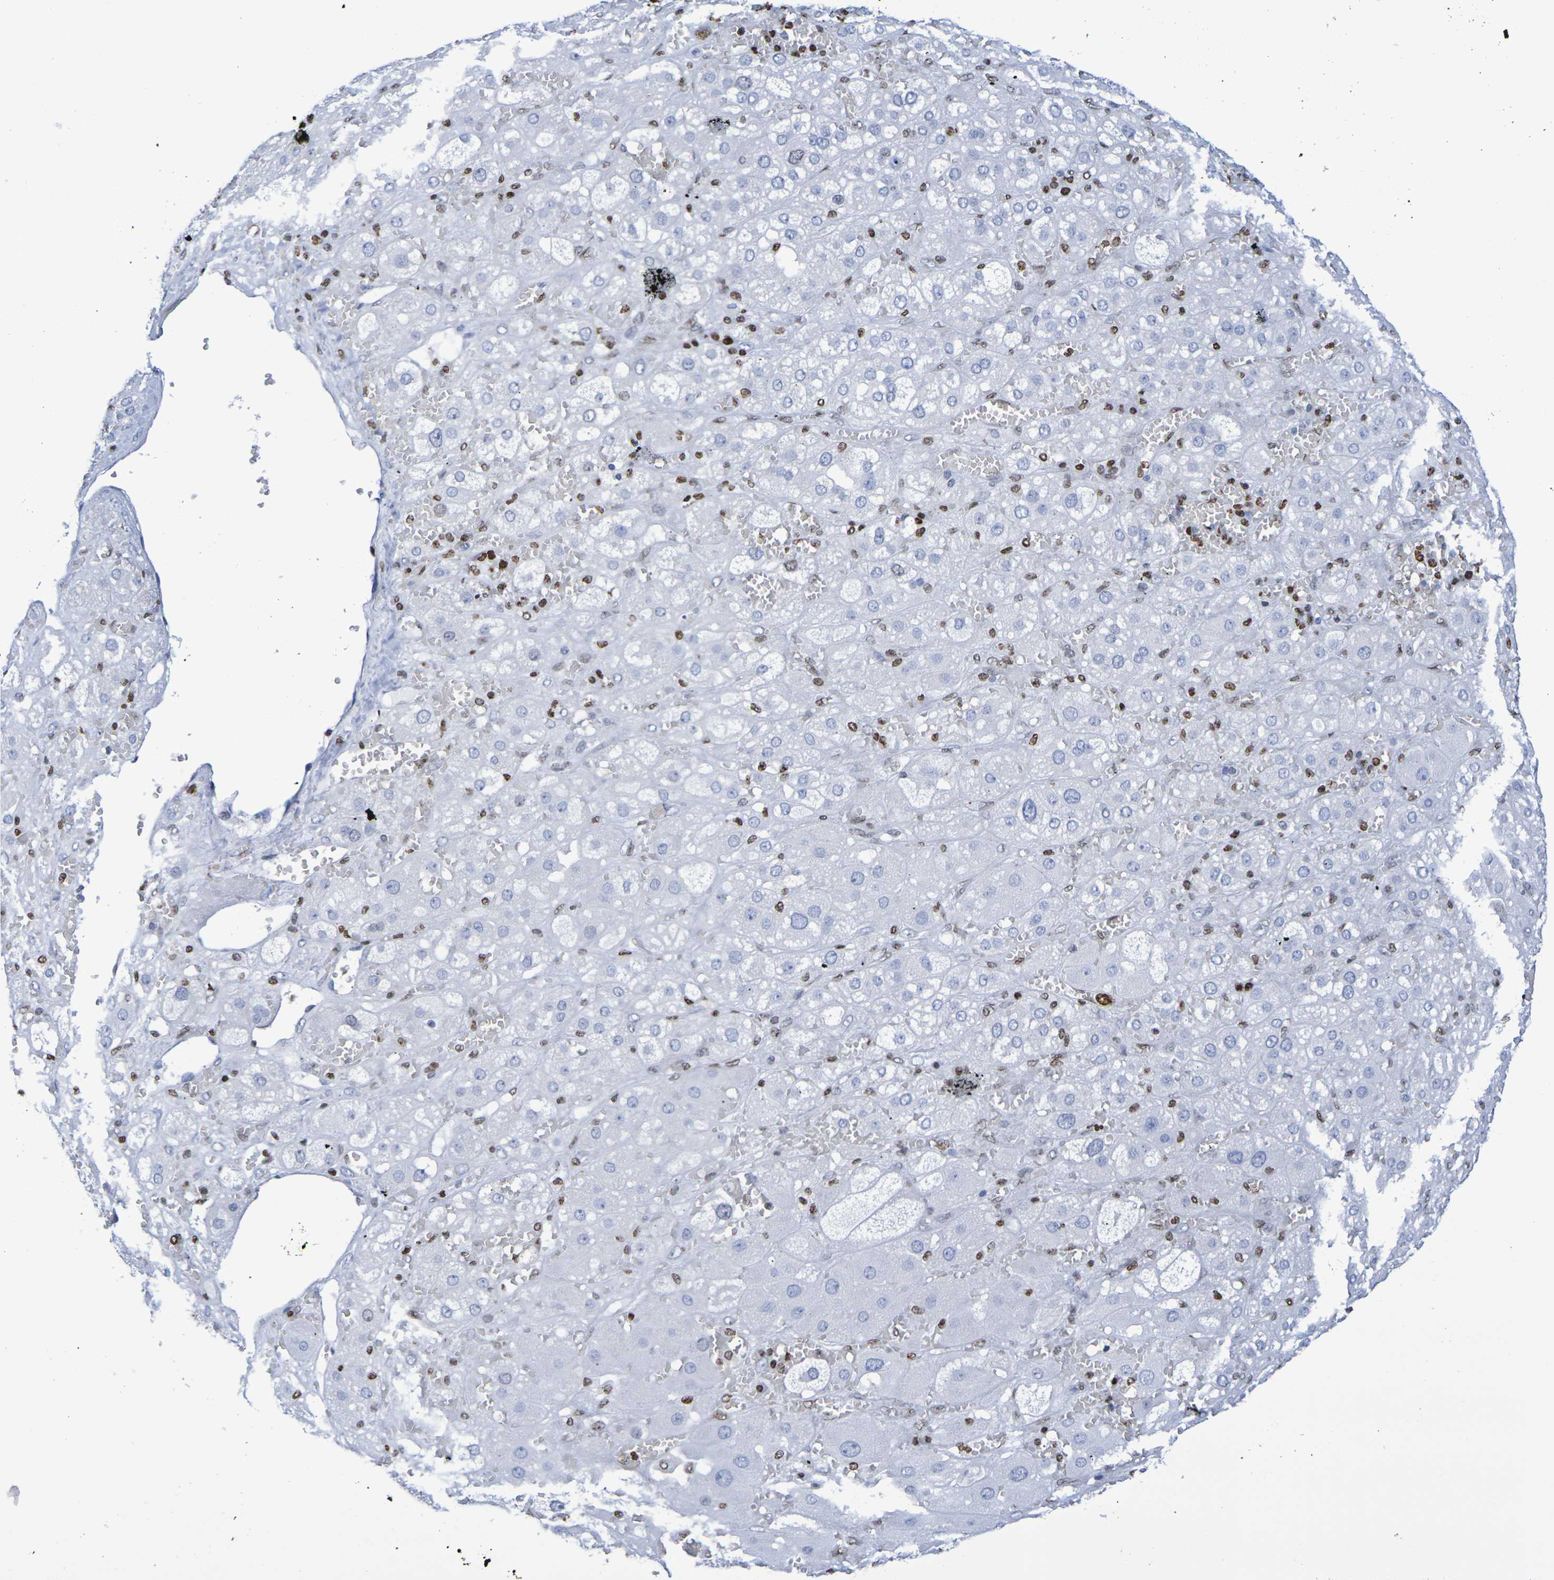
{"staining": {"intensity": "negative", "quantity": "none", "location": "none"}, "tissue": "adrenal gland", "cell_type": "Glandular cells", "image_type": "normal", "snomed": [{"axis": "morphology", "description": "Normal tissue, NOS"}, {"axis": "topography", "description": "Adrenal gland"}], "caption": "A high-resolution image shows immunohistochemistry staining of unremarkable adrenal gland, which demonstrates no significant staining in glandular cells. Brightfield microscopy of immunohistochemistry stained with DAB (brown) and hematoxylin (blue), captured at high magnification.", "gene": "H1", "patient": {"sex": "female", "age": 47}}